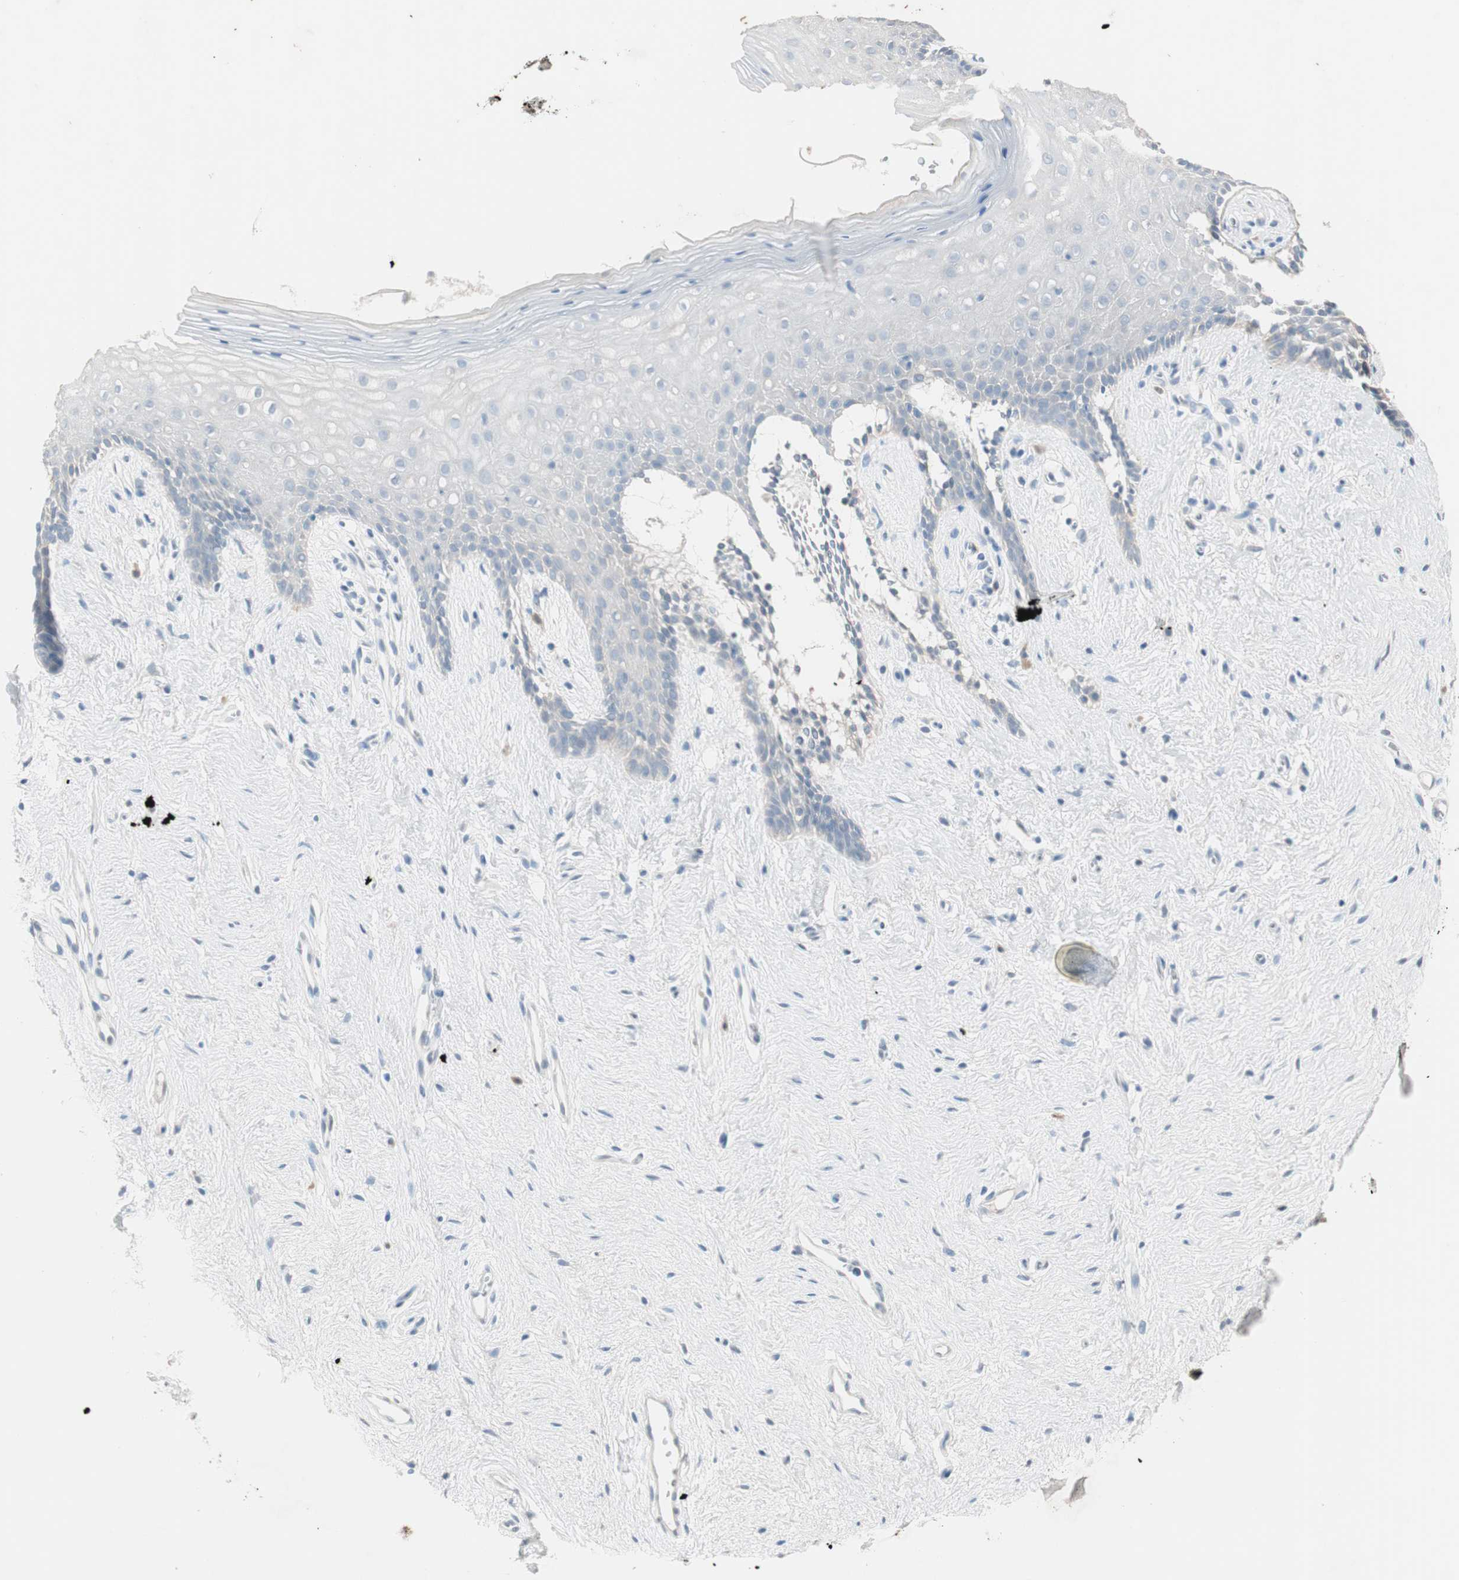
{"staining": {"intensity": "negative", "quantity": "none", "location": "none"}, "tissue": "vagina", "cell_type": "Squamous epithelial cells", "image_type": "normal", "snomed": [{"axis": "morphology", "description": "Normal tissue, NOS"}, {"axis": "topography", "description": "Vagina"}], "caption": "This is a image of IHC staining of benign vagina, which shows no expression in squamous epithelial cells.", "gene": "KHK", "patient": {"sex": "female", "age": 44}}